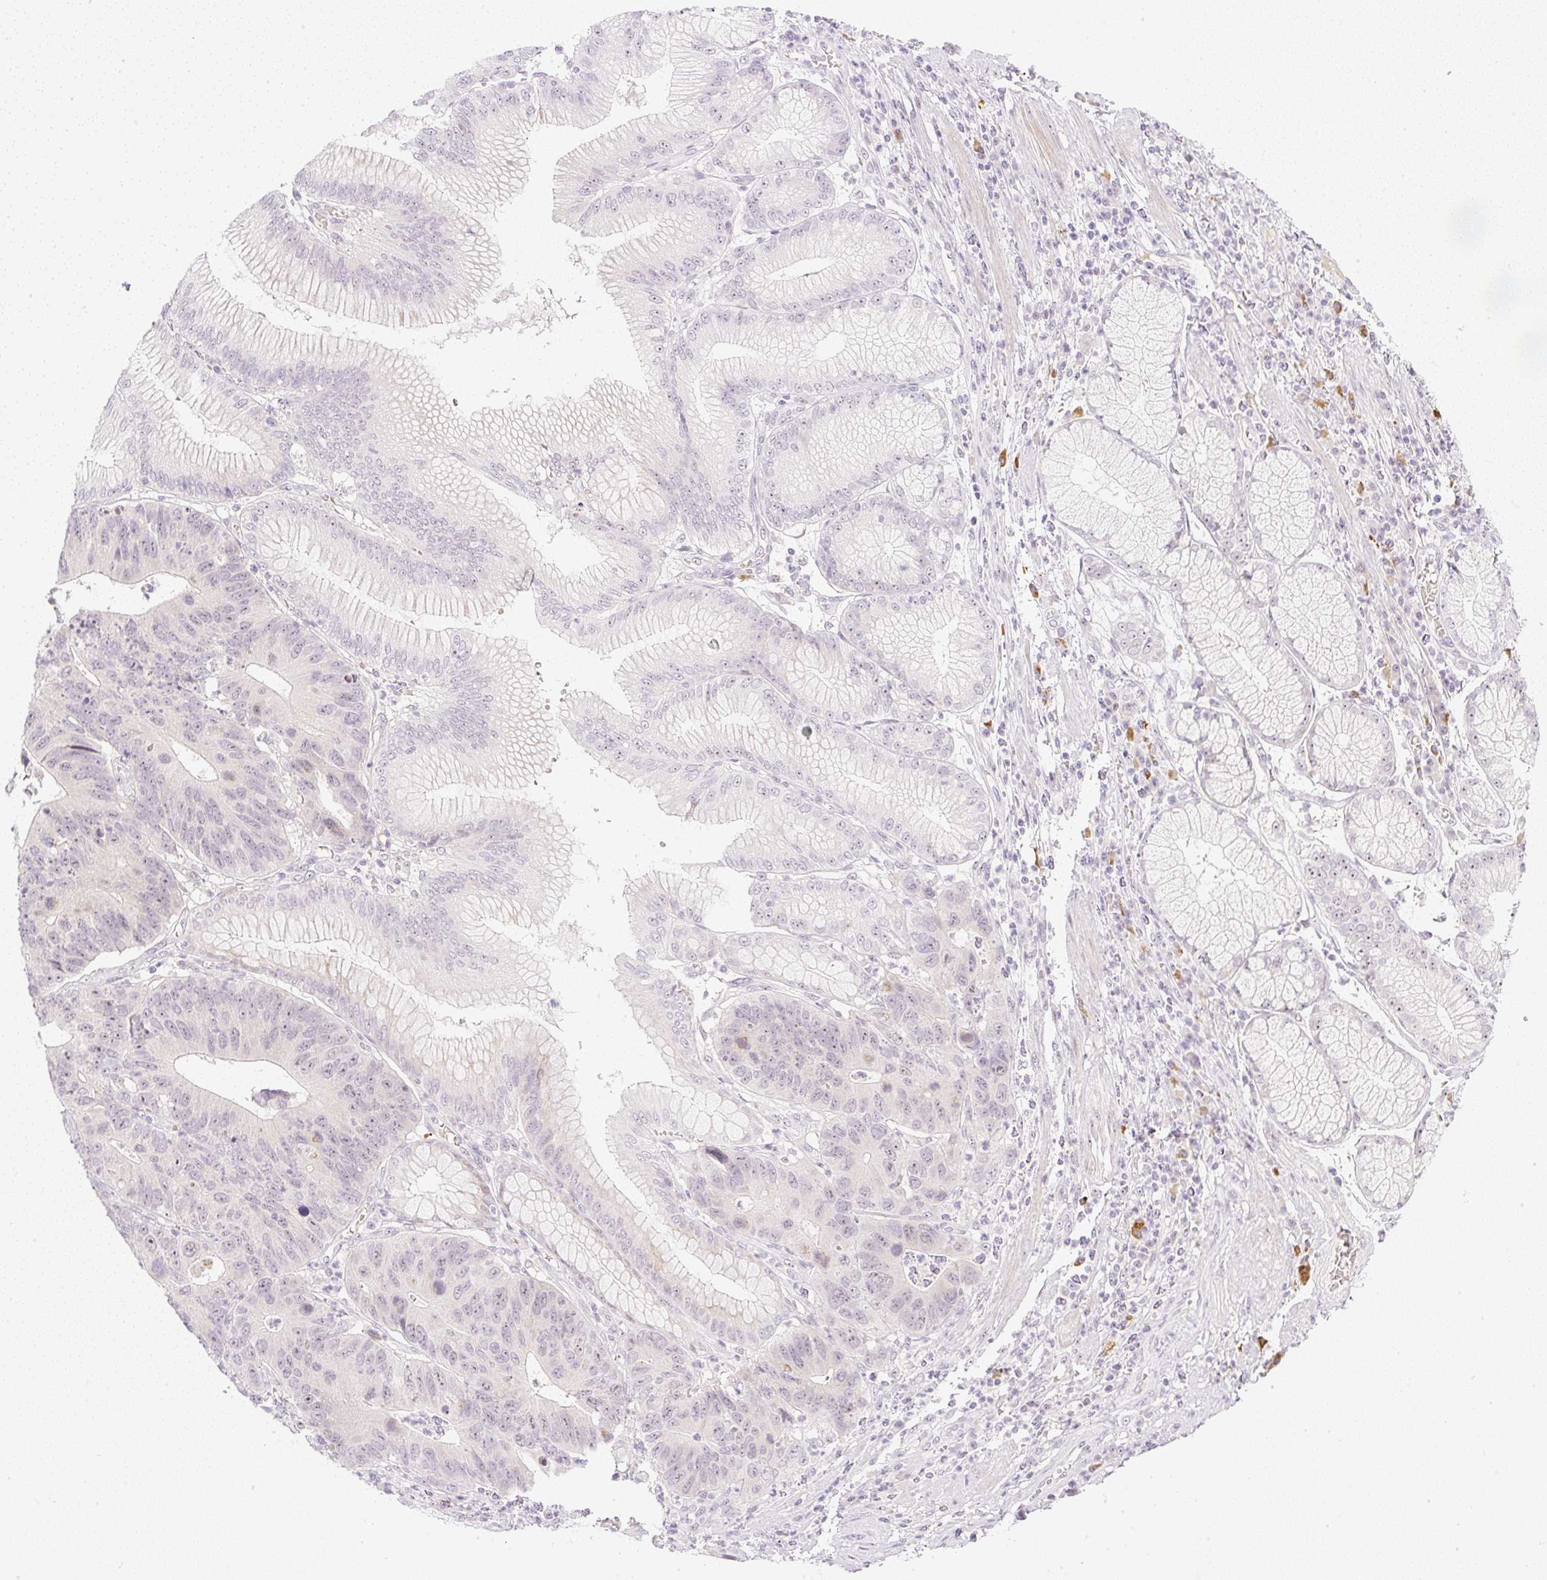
{"staining": {"intensity": "weak", "quantity": "25%-75%", "location": "nuclear"}, "tissue": "stomach cancer", "cell_type": "Tumor cells", "image_type": "cancer", "snomed": [{"axis": "morphology", "description": "Adenocarcinoma, NOS"}, {"axis": "topography", "description": "Stomach"}], "caption": "Immunohistochemical staining of stomach cancer shows low levels of weak nuclear expression in approximately 25%-75% of tumor cells.", "gene": "AAR2", "patient": {"sex": "male", "age": 59}}